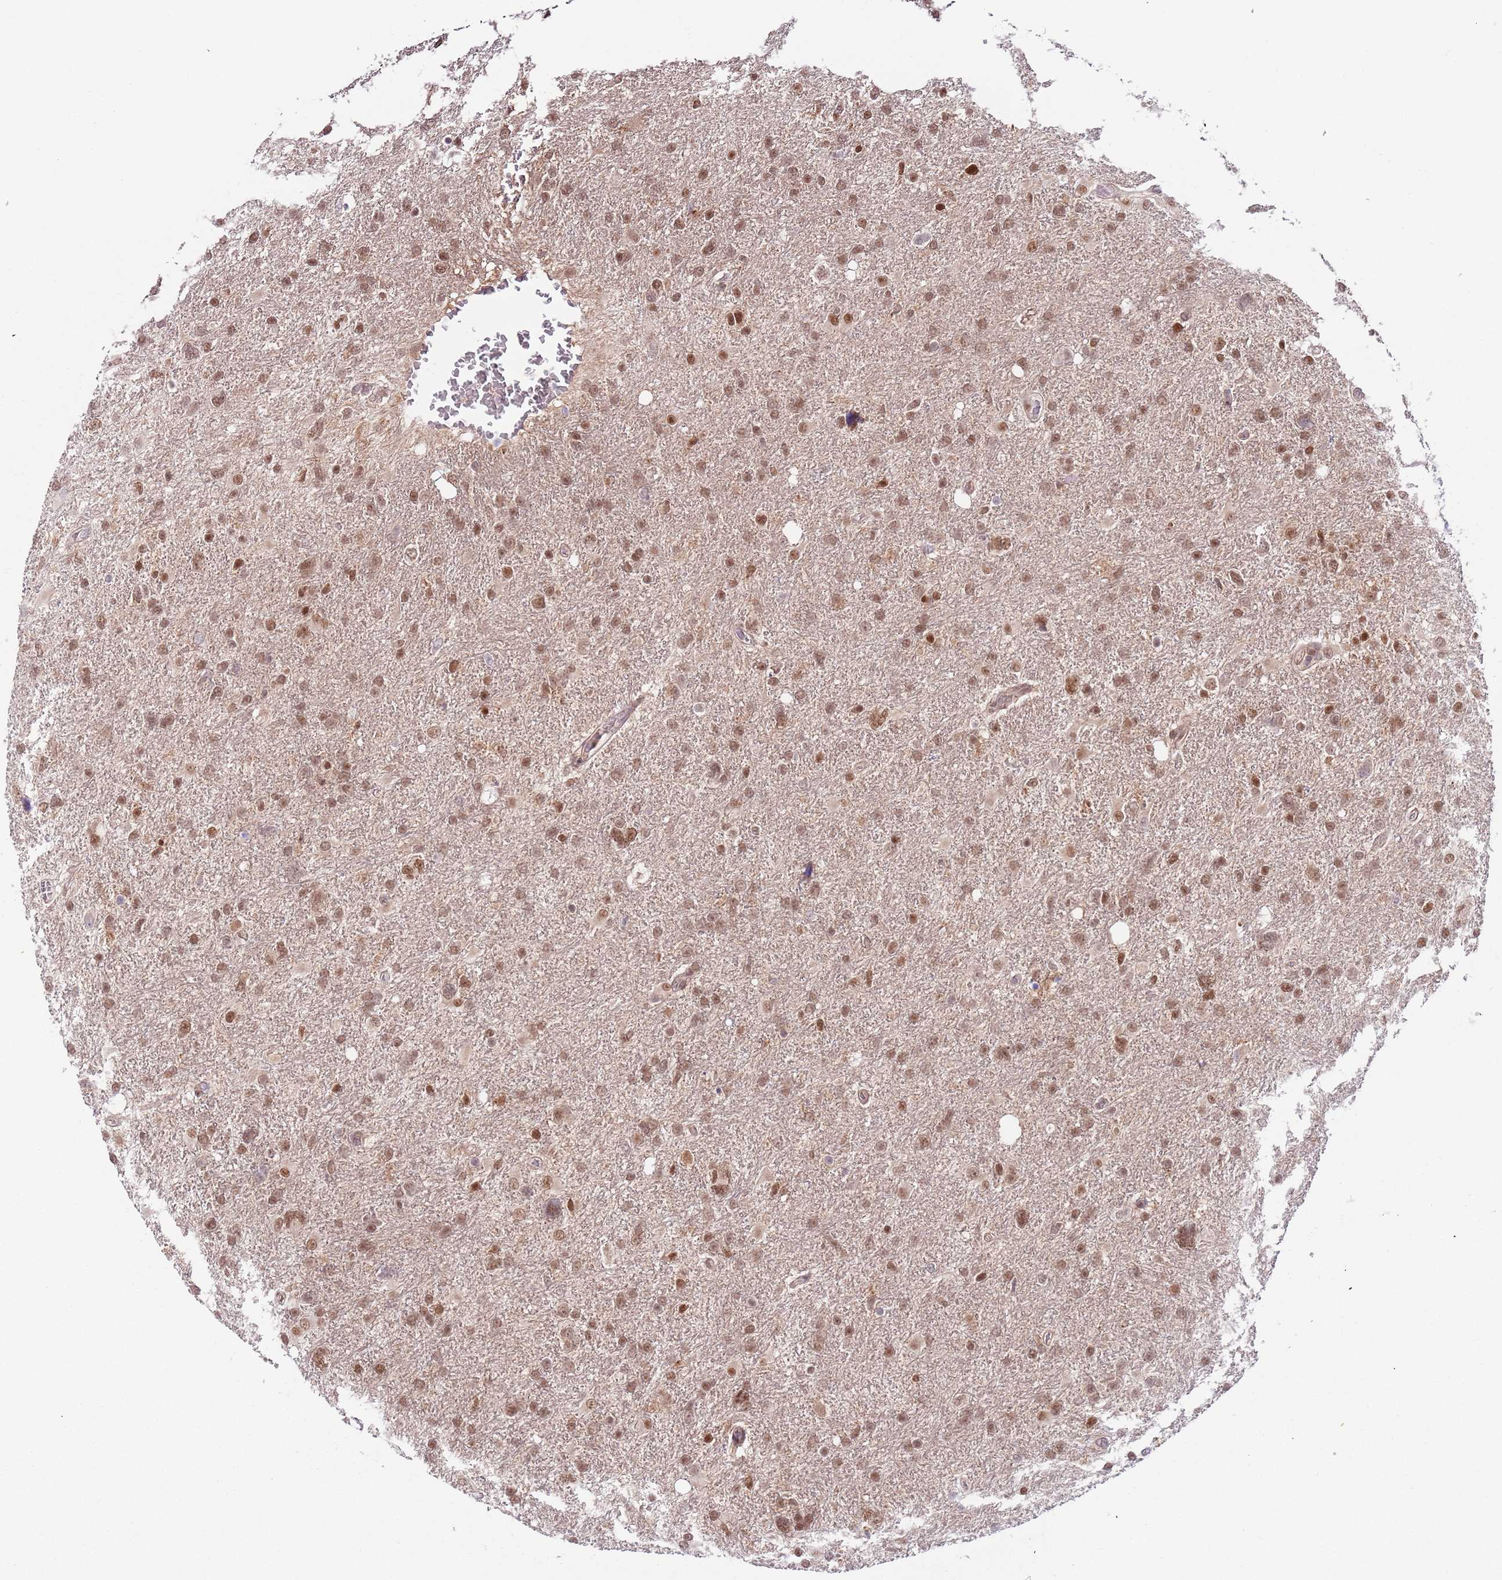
{"staining": {"intensity": "moderate", "quantity": ">75%", "location": "nuclear"}, "tissue": "glioma", "cell_type": "Tumor cells", "image_type": "cancer", "snomed": [{"axis": "morphology", "description": "Glioma, malignant, High grade"}, {"axis": "topography", "description": "Brain"}], "caption": "DAB (3,3'-diaminobenzidine) immunohistochemical staining of human glioma exhibits moderate nuclear protein positivity in approximately >75% of tumor cells. (Brightfield microscopy of DAB IHC at high magnification).", "gene": "RMND5B", "patient": {"sex": "male", "age": 61}}